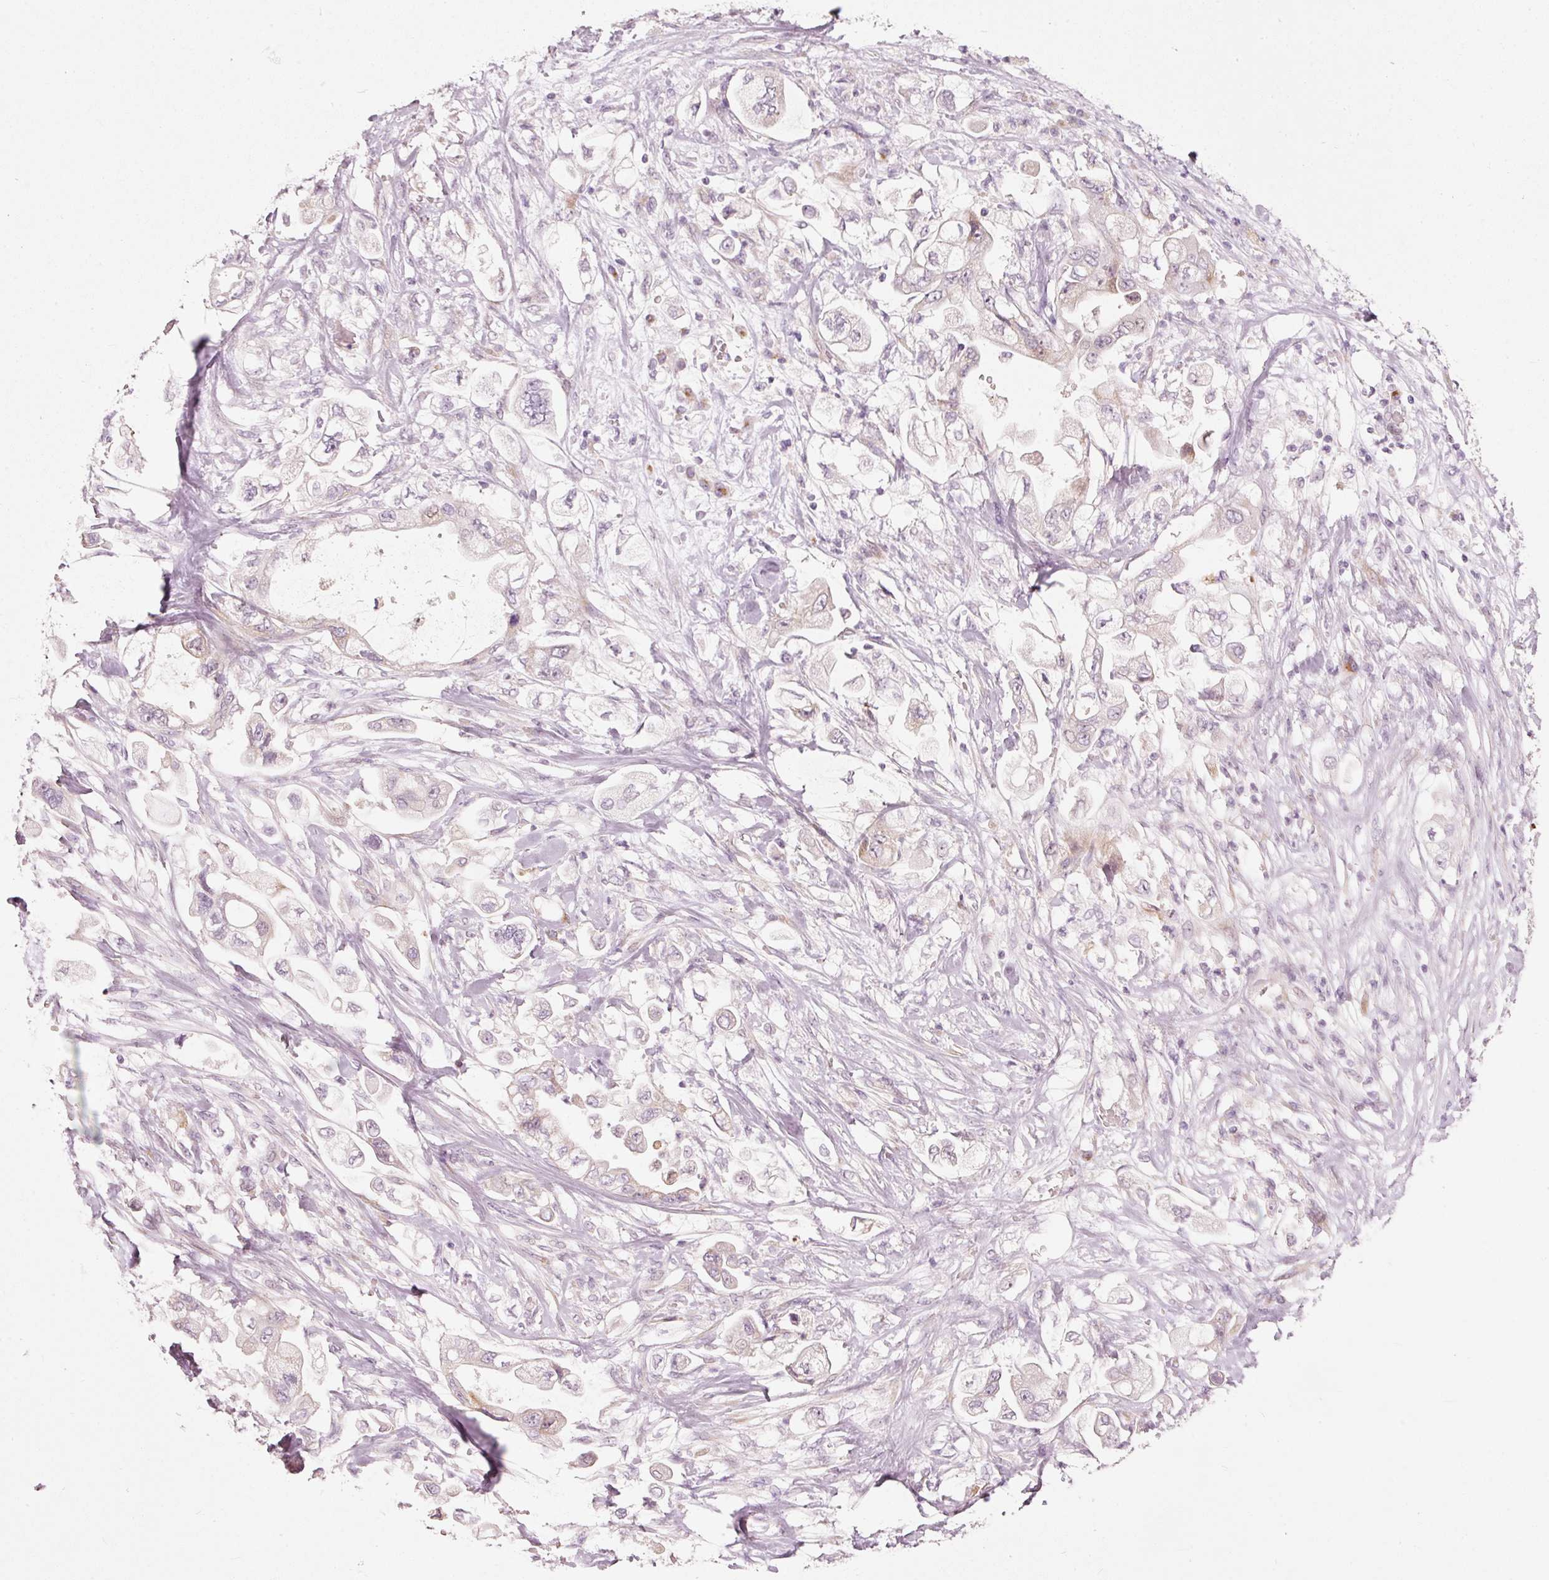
{"staining": {"intensity": "weak", "quantity": "<25%", "location": "cytoplasmic/membranous"}, "tissue": "stomach cancer", "cell_type": "Tumor cells", "image_type": "cancer", "snomed": [{"axis": "morphology", "description": "Adenocarcinoma, NOS"}, {"axis": "topography", "description": "Stomach"}], "caption": "Protein analysis of stomach adenocarcinoma shows no significant staining in tumor cells.", "gene": "SLC20A1", "patient": {"sex": "male", "age": 62}}